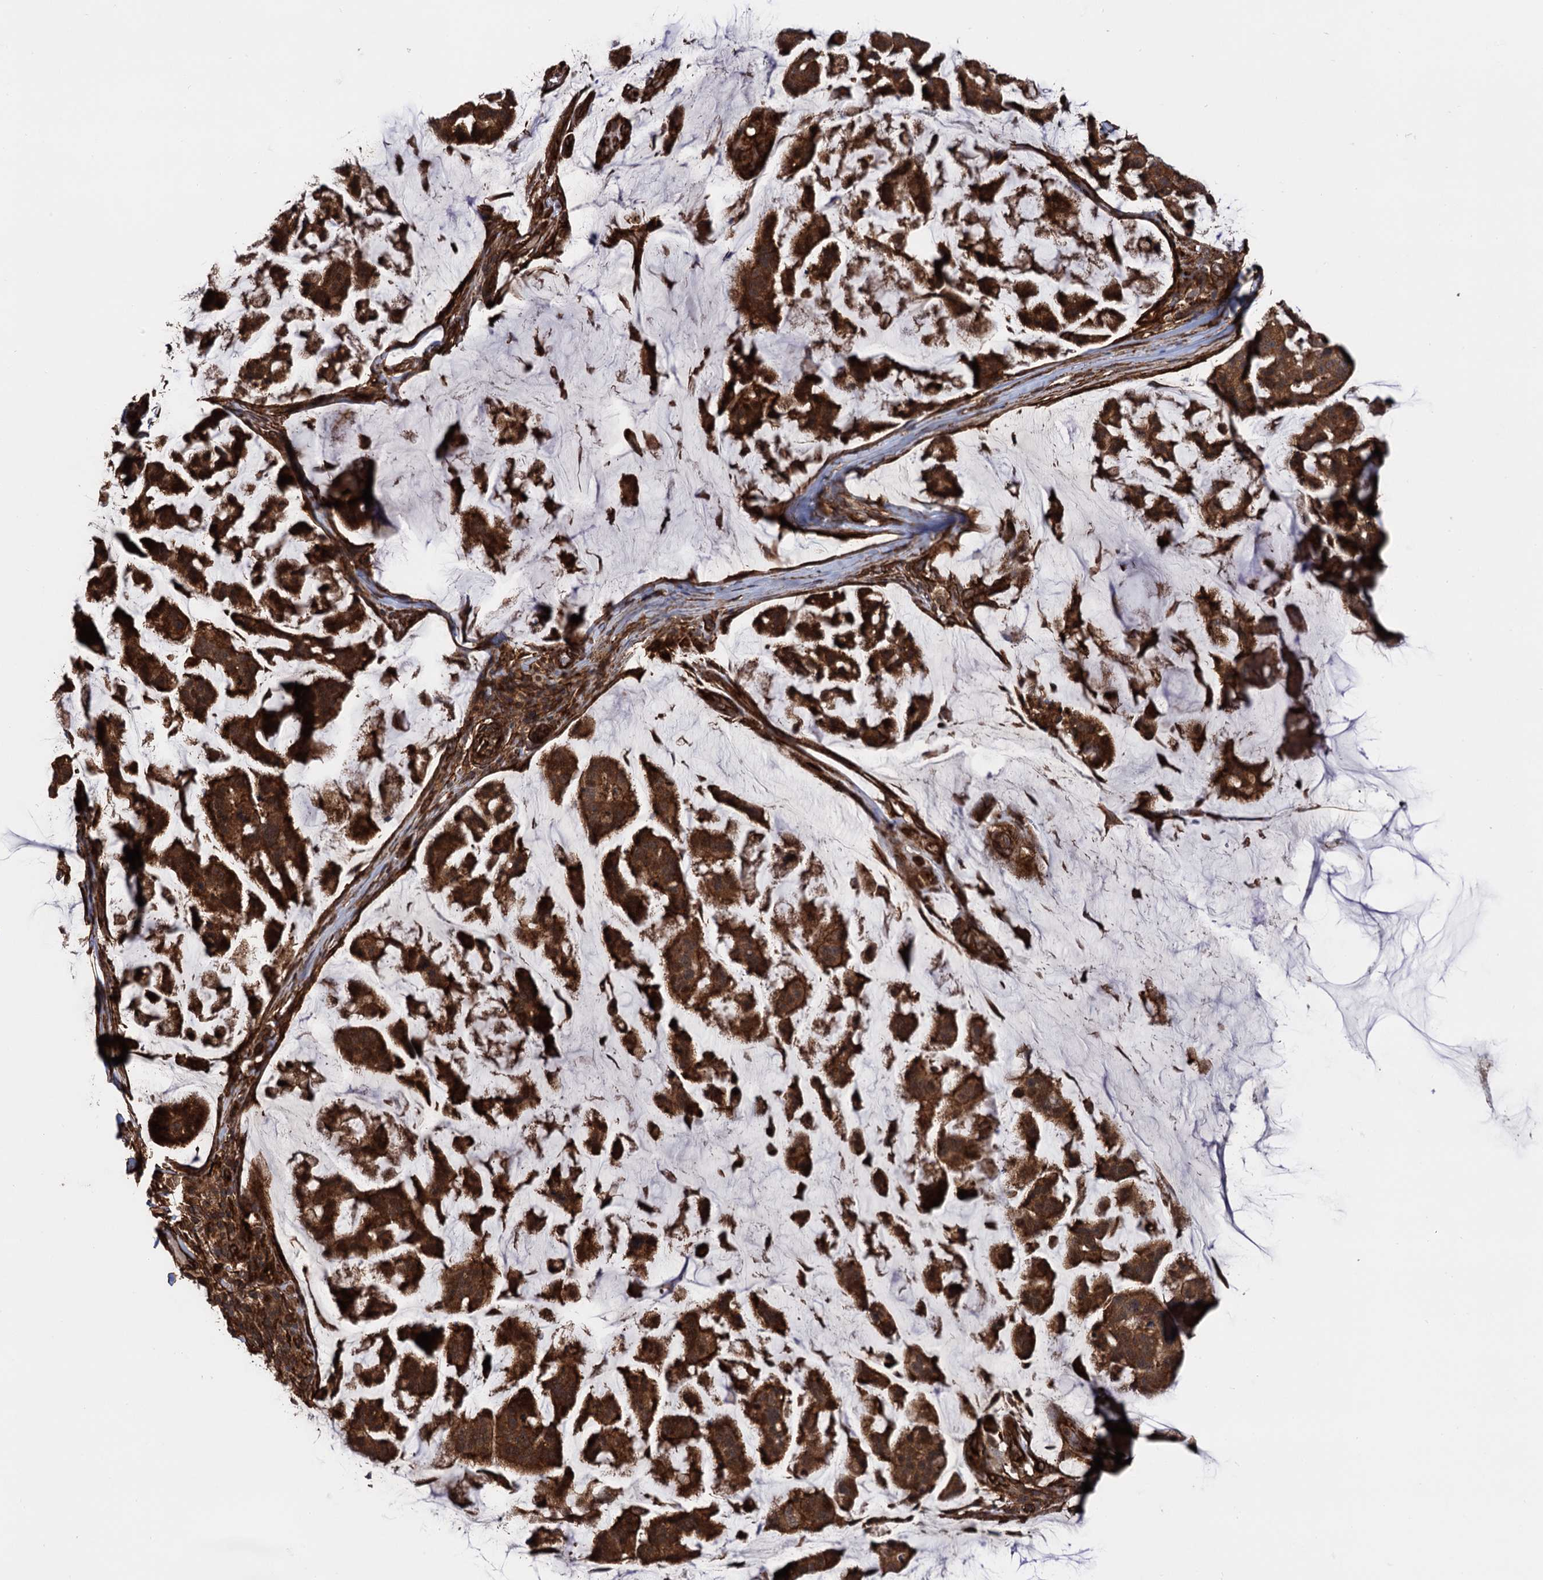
{"staining": {"intensity": "strong", "quantity": ">75%", "location": "cytoplasmic/membranous"}, "tissue": "stomach cancer", "cell_type": "Tumor cells", "image_type": "cancer", "snomed": [{"axis": "morphology", "description": "Adenocarcinoma, NOS"}, {"axis": "topography", "description": "Stomach, lower"}], "caption": "This micrograph exhibits adenocarcinoma (stomach) stained with IHC to label a protein in brown. The cytoplasmic/membranous of tumor cells show strong positivity for the protein. Nuclei are counter-stained blue.", "gene": "ATP8B4", "patient": {"sex": "male", "age": 67}}